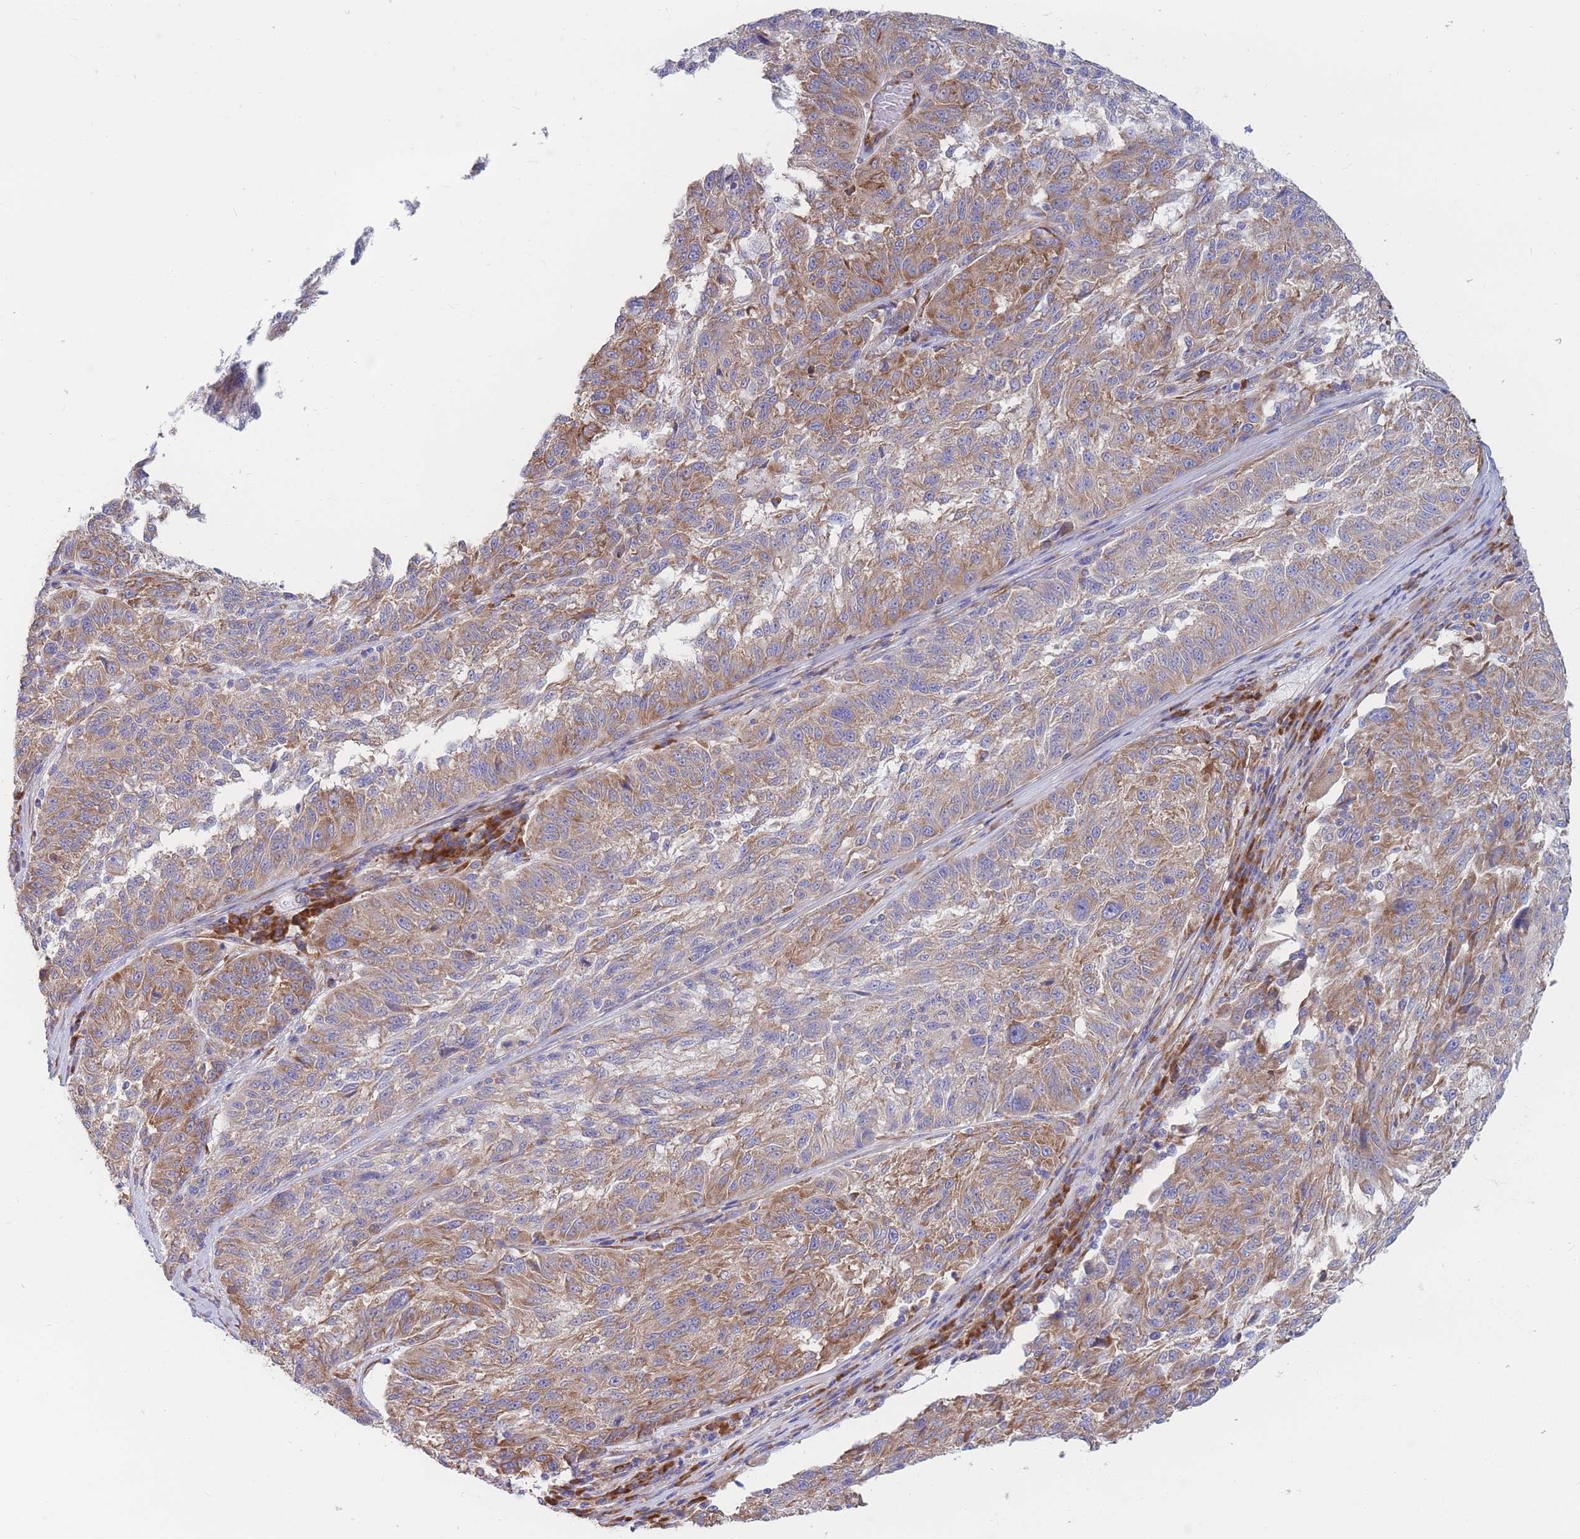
{"staining": {"intensity": "moderate", "quantity": ">75%", "location": "cytoplasmic/membranous"}, "tissue": "melanoma", "cell_type": "Tumor cells", "image_type": "cancer", "snomed": [{"axis": "morphology", "description": "Malignant melanoma, NOS"}, {"axis": "topography", "description": "Skin"}], "caption": "DAB immunohistochemical staining of melanoma displays moderate cytoplasmic/membranous protein positivity in approximately >75% of tumor cells.", "gene": "RPL8", "patient": {"sex": "male", "age": 53}}